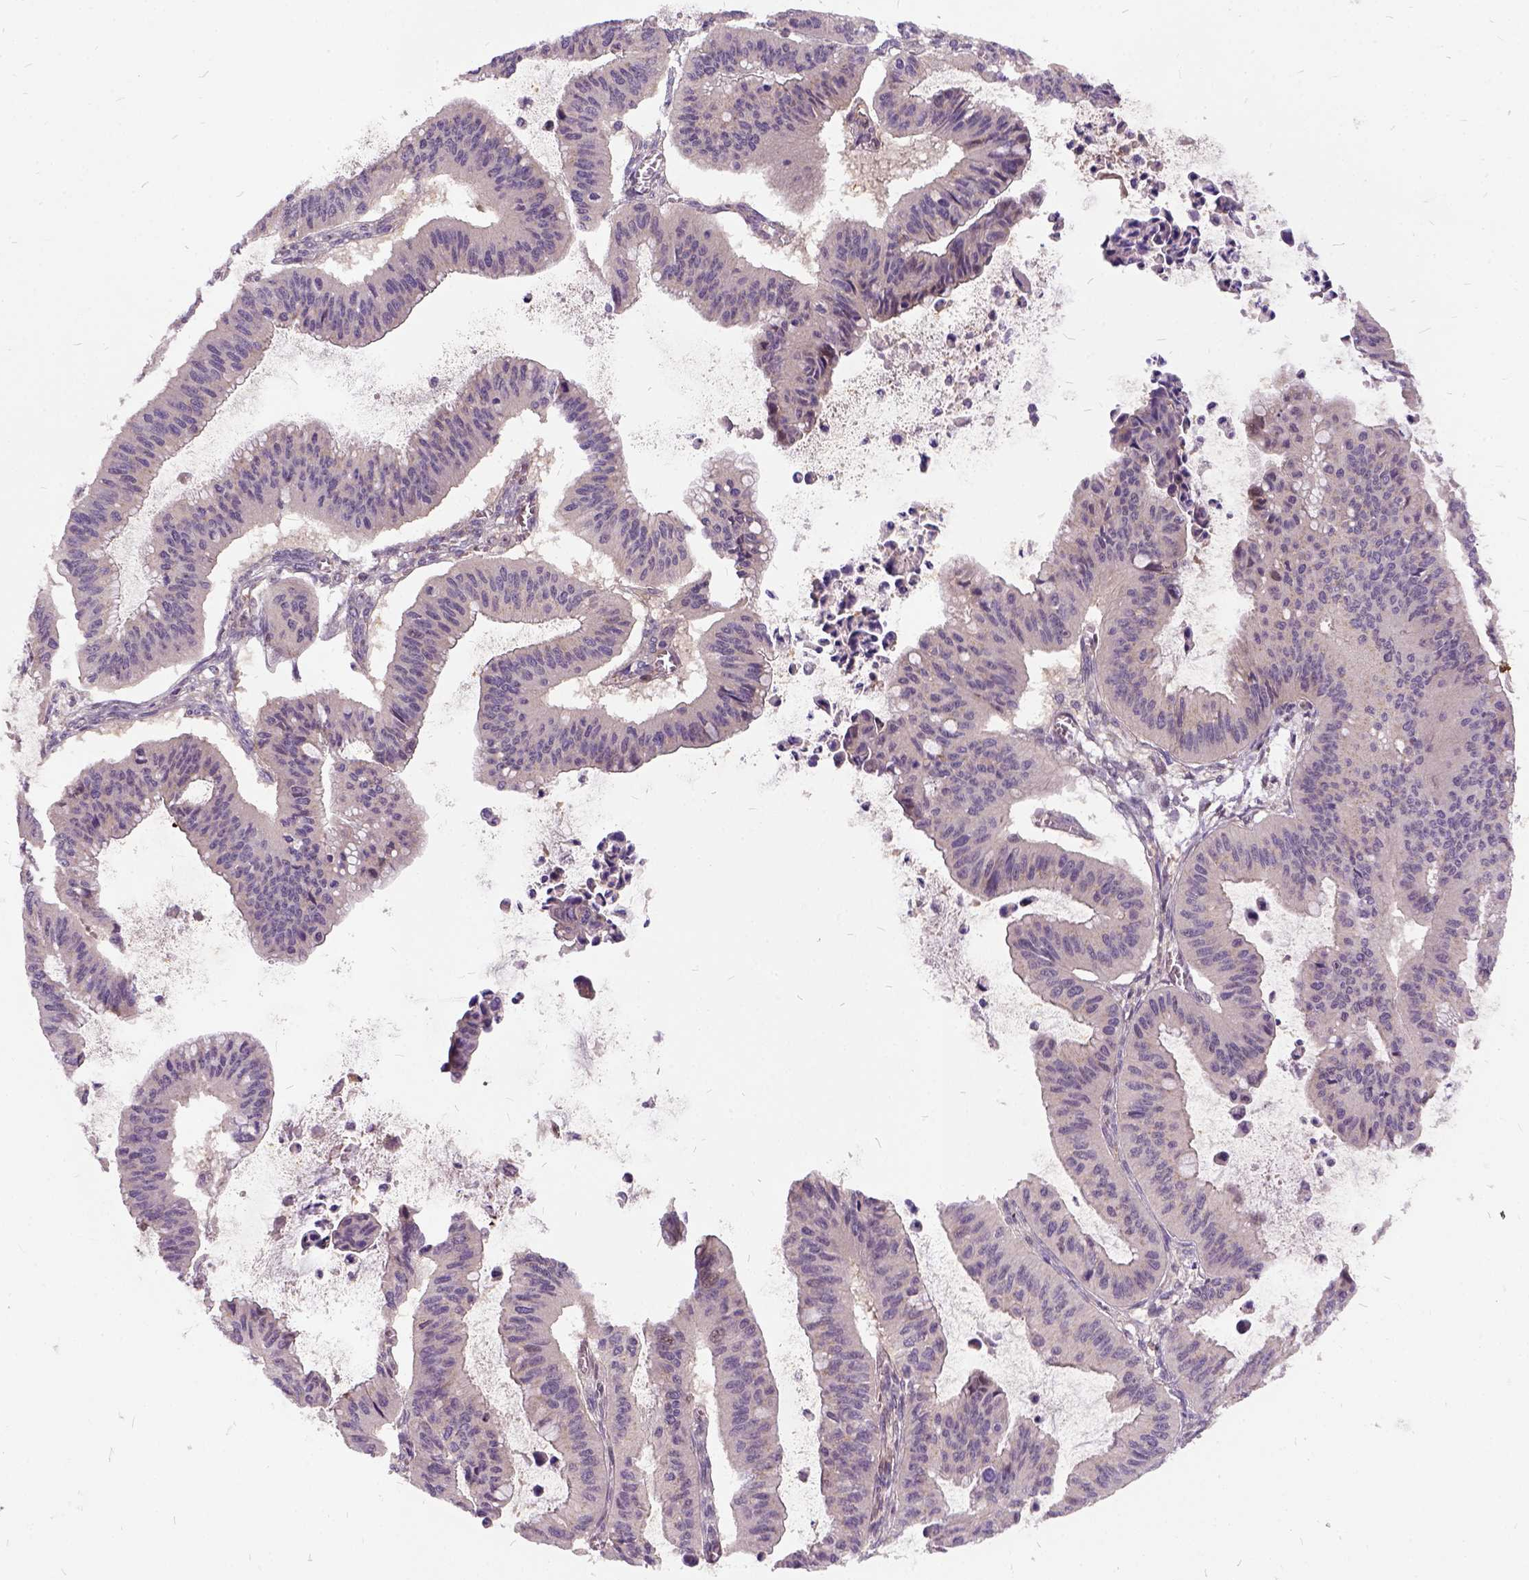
{"staining": {"intensity": "negative", "quantity": "none", "location": "none"}, "tissue": "ovarian cancer", "cell_type": "Tumor cells", "image_type": "cancer", "snomed": [{"axis": "morphology", "description": "Cystadenocarcinoma, mucinous, NOS"}, {"axis": "topography", "description": "Ovary"}], "caption": "This is an immunohistochemistry micrograph of ovarian mucinous cystadenocarcinoma. There is no expression in tumor cells.", "gene": "ILRUN", "patient": {"sex": "female", "age": 72}}